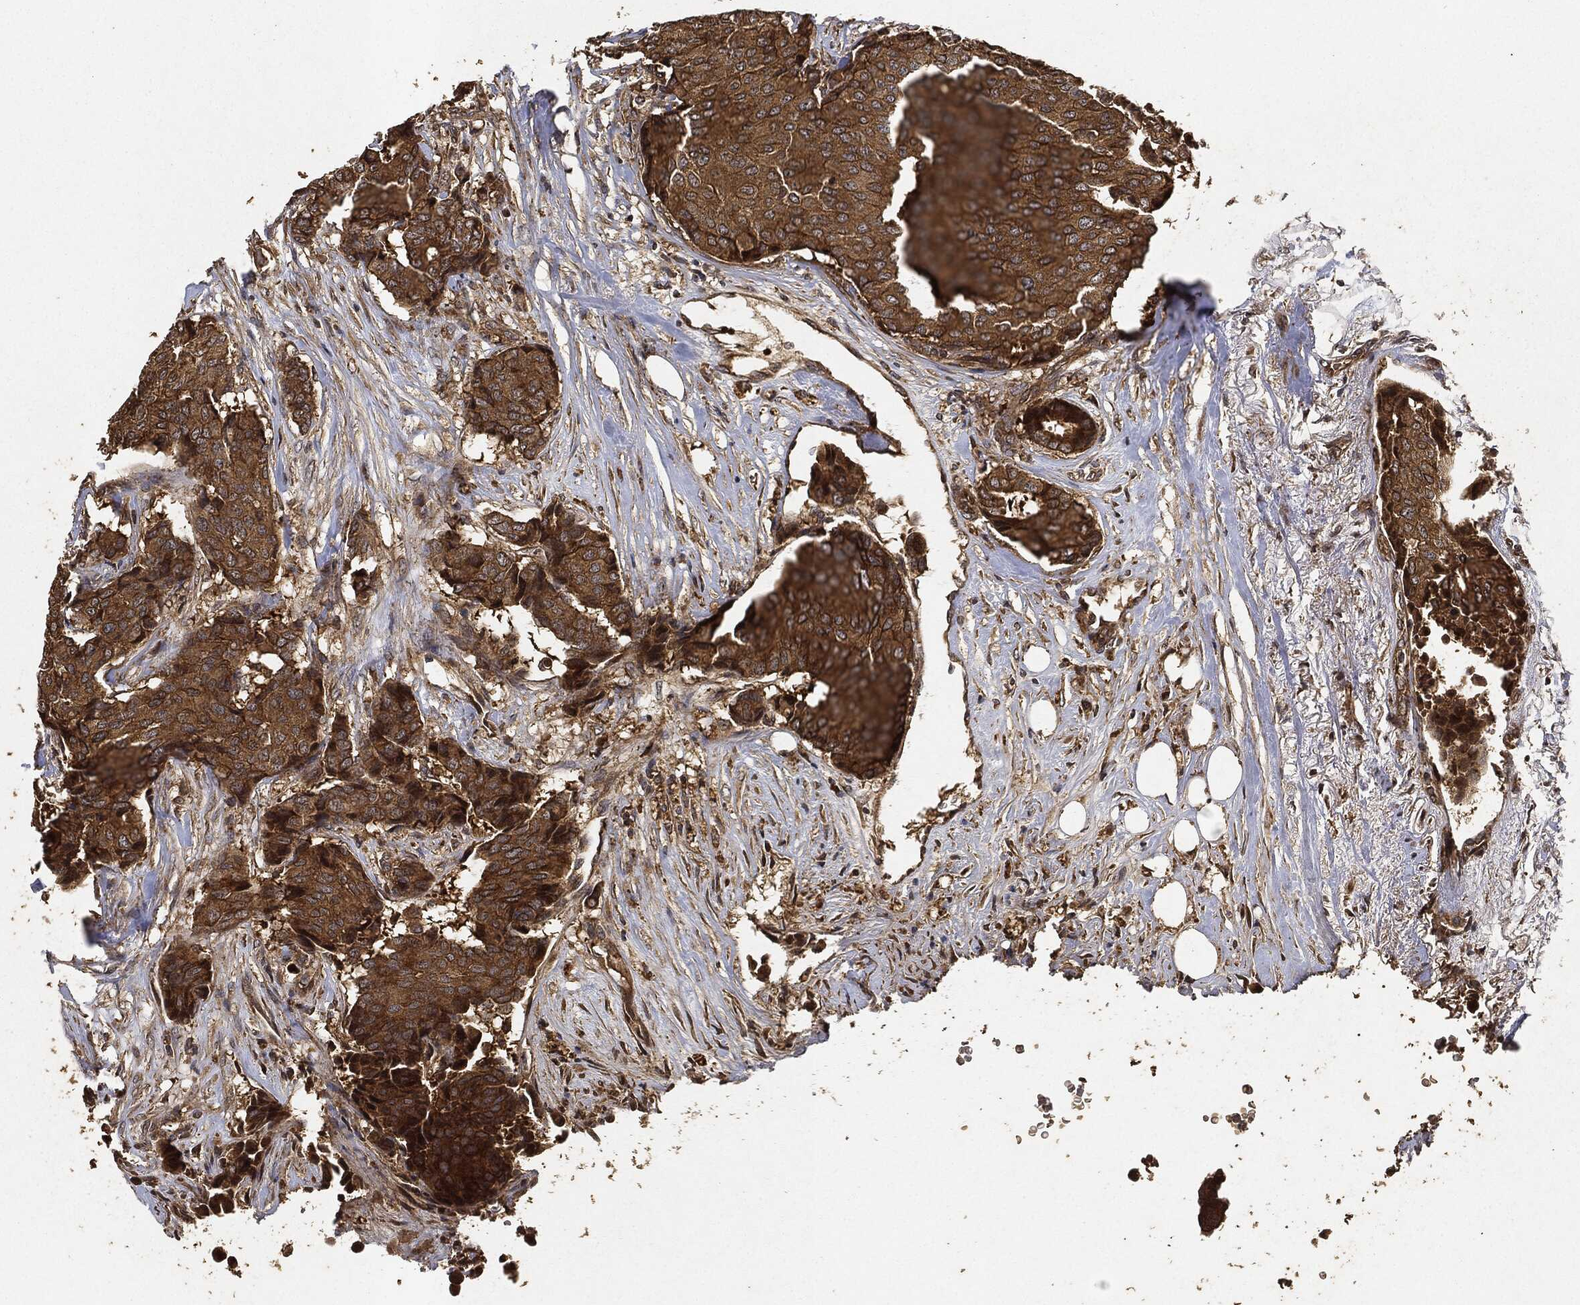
{"staining": {"intensity": "strong", "quantity": ">75%", "location": "cytoplasmic/membranous"}, "tissue": "breast cancer", "cell_type": "Tumor cells", "image_type": "cancer", "snomed": [{"axis": "morphology", "description": "Duct carcinoma"}, {"axis": "topography", "description": "Breast"}], "caption": "Immunohistochemical staining of breast intraductal carcinoma demonstrates high levels of strong cytoplasmic/membranous protein staining in approximately >75% of tumor cells. Immunohistochemistry (ihc) stains the protein in brown and the nuclei are stained blue.", "gene": "MLST8", "patient": {"sex": "female", "age": 75}}